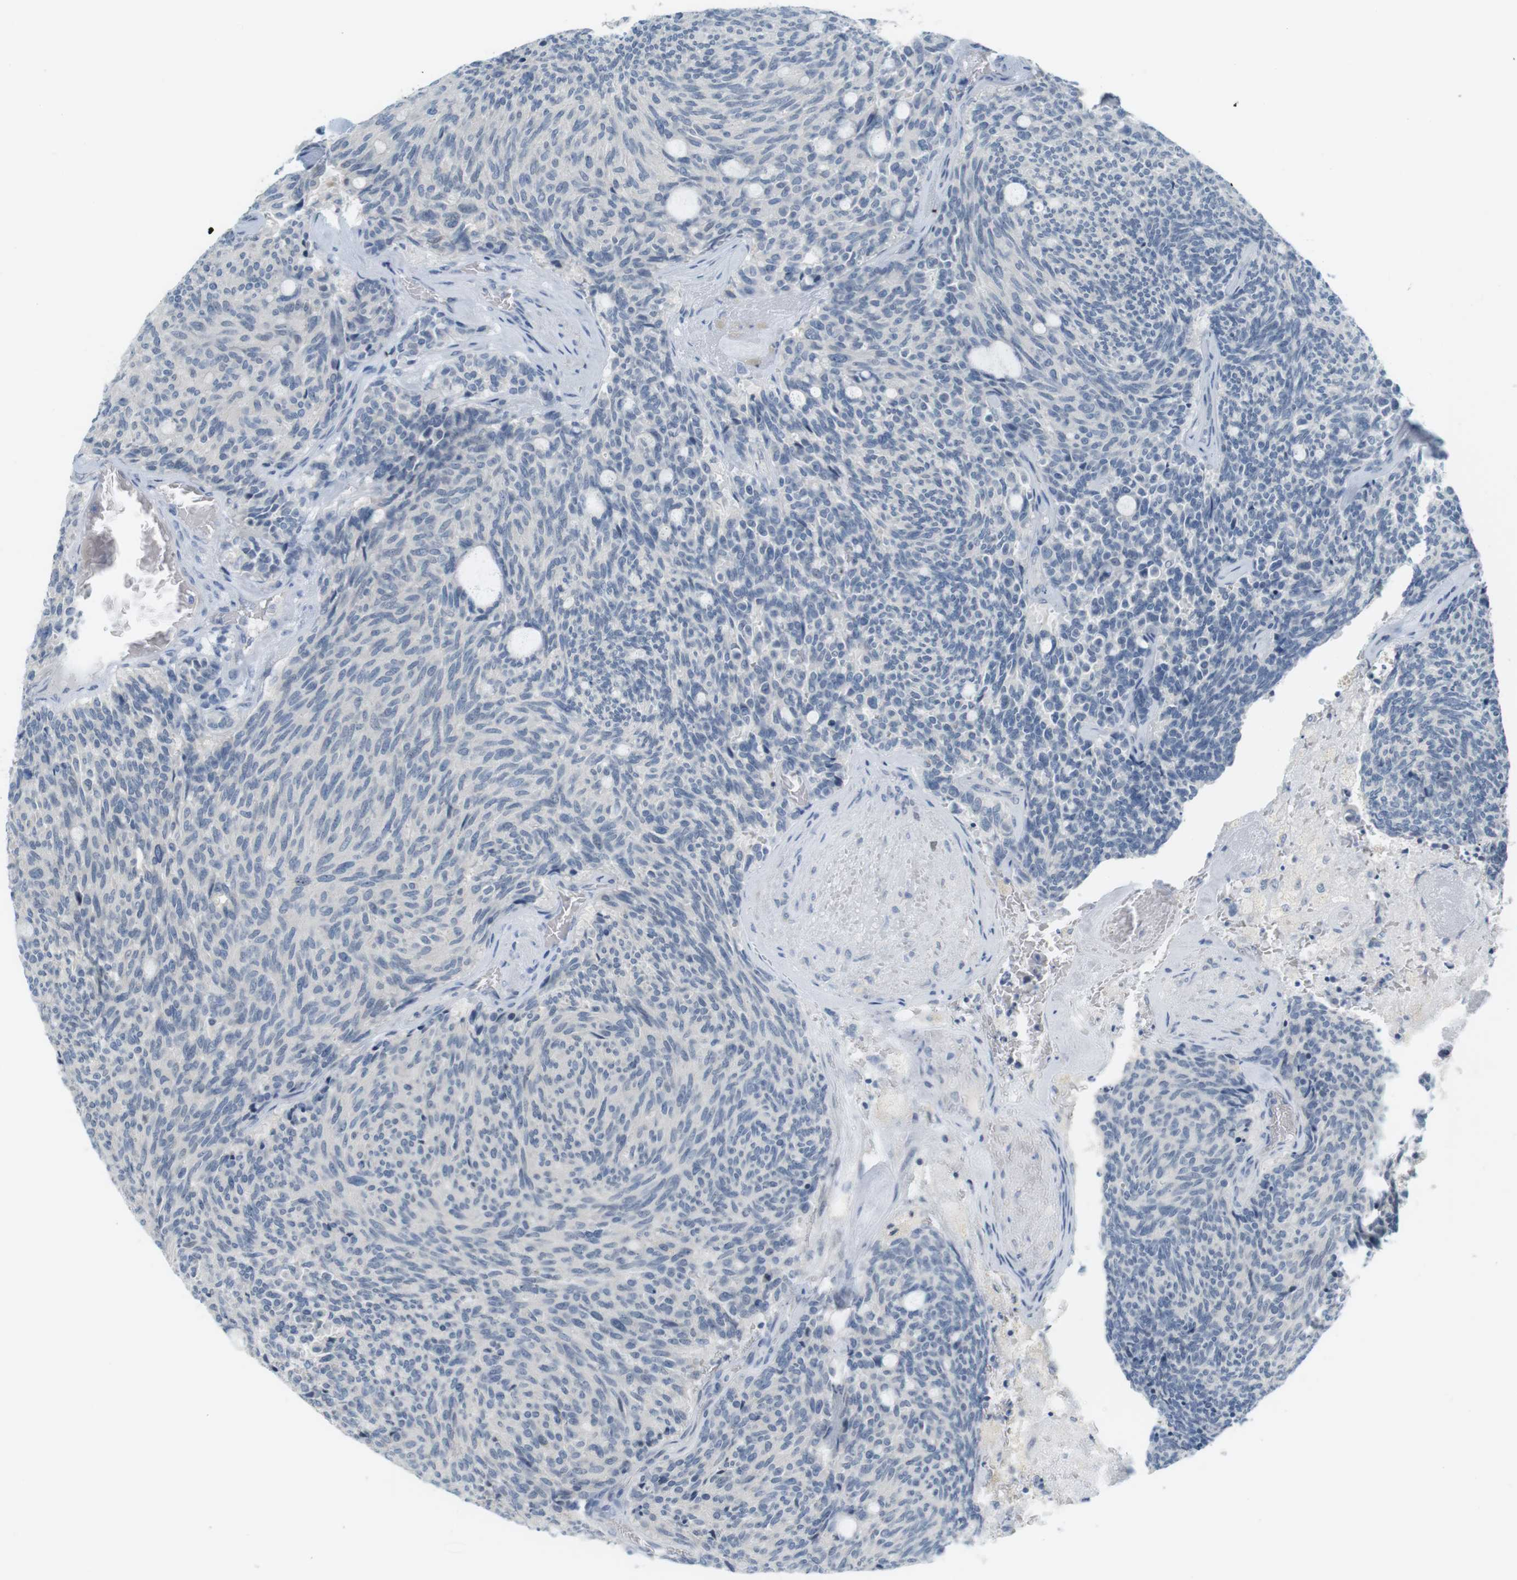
{"staining": {"intensity": "negative", "quantity": "none", "location": "none"}, "tissue": "carcinoid", "cell_type": "Tumor cells", "image_type": "cancer", "snomed": [{"axis": "morphology", "description": "Carcinoid, malignant, NOS"}, {"axis": "topography", "description": "Pancreas"}], "caption": "A high-resolution image shows immunohistochemistry staining of carcinoid, which exhibits no significant positivity in tumor cells.", "gene": "CREB3L2", "patient": {"sex": "female", "age": 54}}